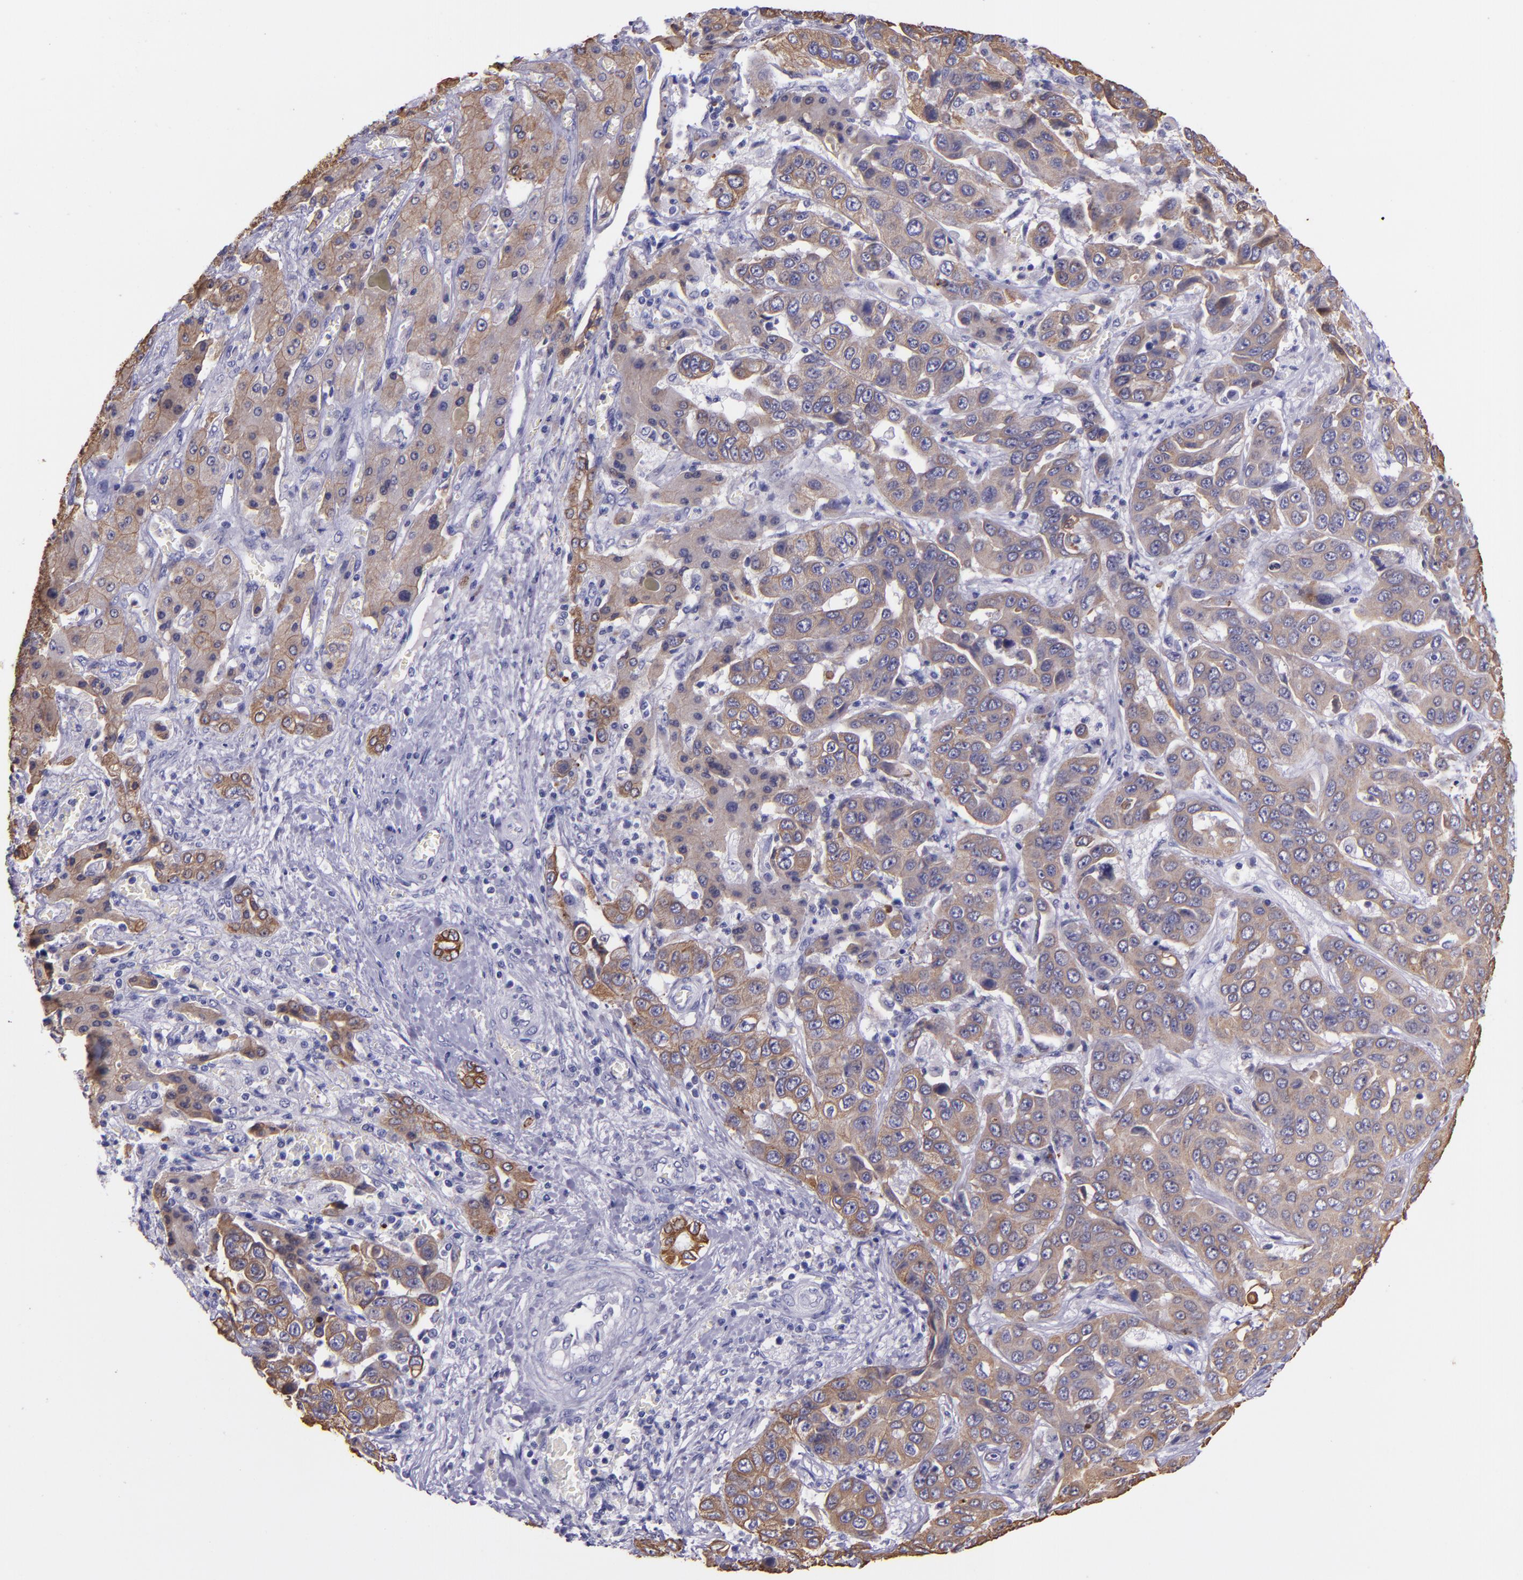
{"staining": {"intensity": "moderate", "quantity": ">75%", "location": "cytoplasmic/membranous"}, "tissue": "liver cancer", "cell_type": "Tumor cells", "image_type": "cancer", "snomed": [{"axis": "morphology", "description": "Cholangiocarcinoma"}, {"axis": "topography", "description": "Liver"}], "caption": "Brown immunohistochemical staining in human liver cholangiocarcinoma displays moderate cytoplasmic/membranous positivity in about >75% of tumor cells.", "gene": "KRT4", "patient": {"sex": "female", "age": 52}}